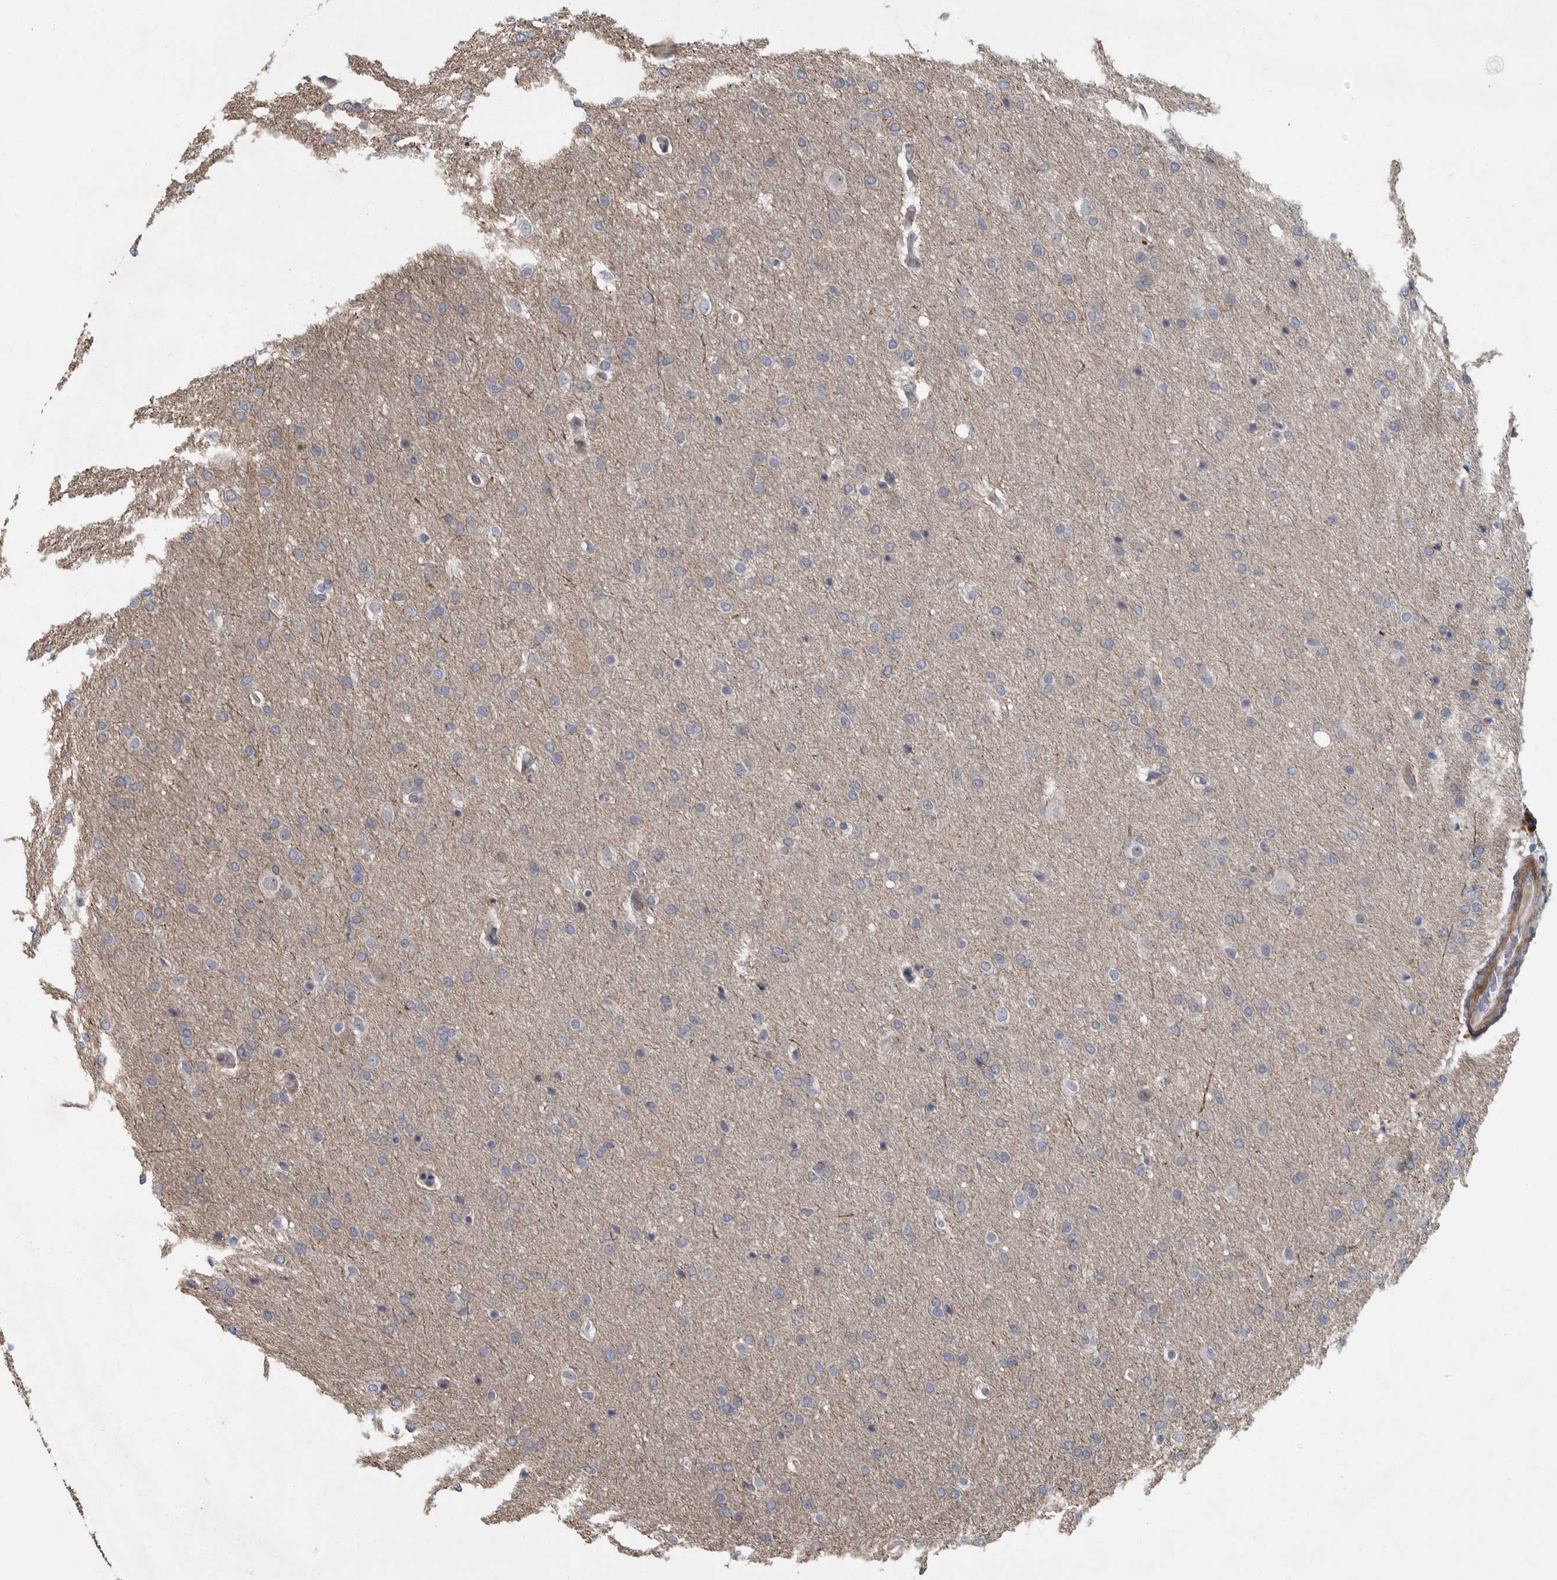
{"staining": {"intensity": "negative", "quantity": "none", "location": "none"}, "tissue": "glioma", "cell_type": "Tumor cells", "image_type": "cancer", "snomed": [{"axis": "morphology", "description": "Glioma, malignant, Low grade"}, {"axis": "topography", "description": "Brain"}], "caption": "Immunohistochemical staining of low-grade glioma (malignant) reveals no significant expression in tumor cells.", "gene": "PDE7A", "patient": {"sex": "female", "age": 37}}